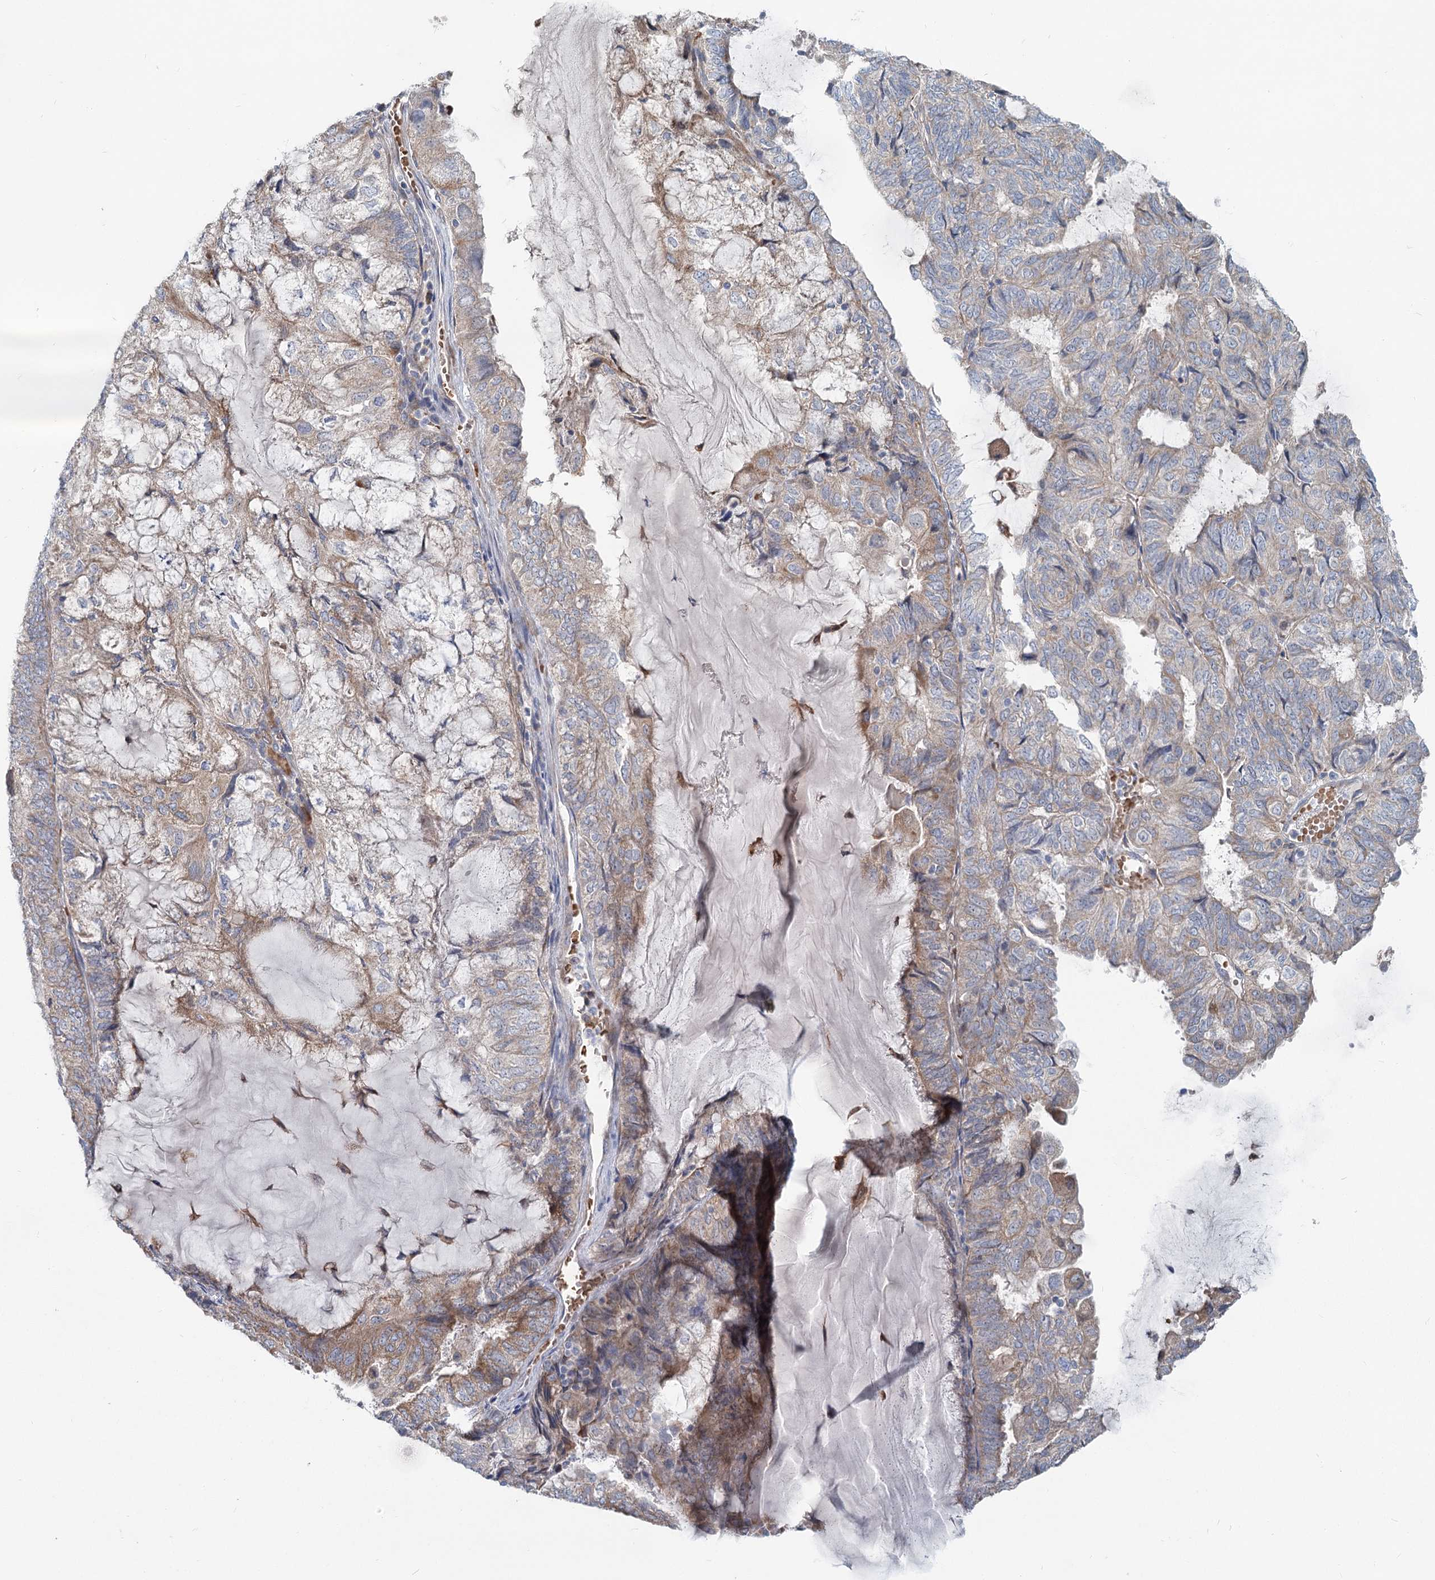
{"staining": {"intensity": "moderate", "quantity": "<25%", "location": "cytoplasmic/membranous"}, "tissue": "endometrial cancer", "cell_type": "Tumor cells", "image_type": "cancer", "snomed": [{"axis": "morphology", "description": "Adenocarcinoma, NOS"}, {"axis": "topography", "description": "Endometrium"}], "caption": "Tumor cells show low levels of moderate cytoplasmic/membranous positivity in about <25% of cells in endometrial cancer (adenocarcinoma).", "gene": "CIB4", "patient": {"sex": "female", "age": 81}}